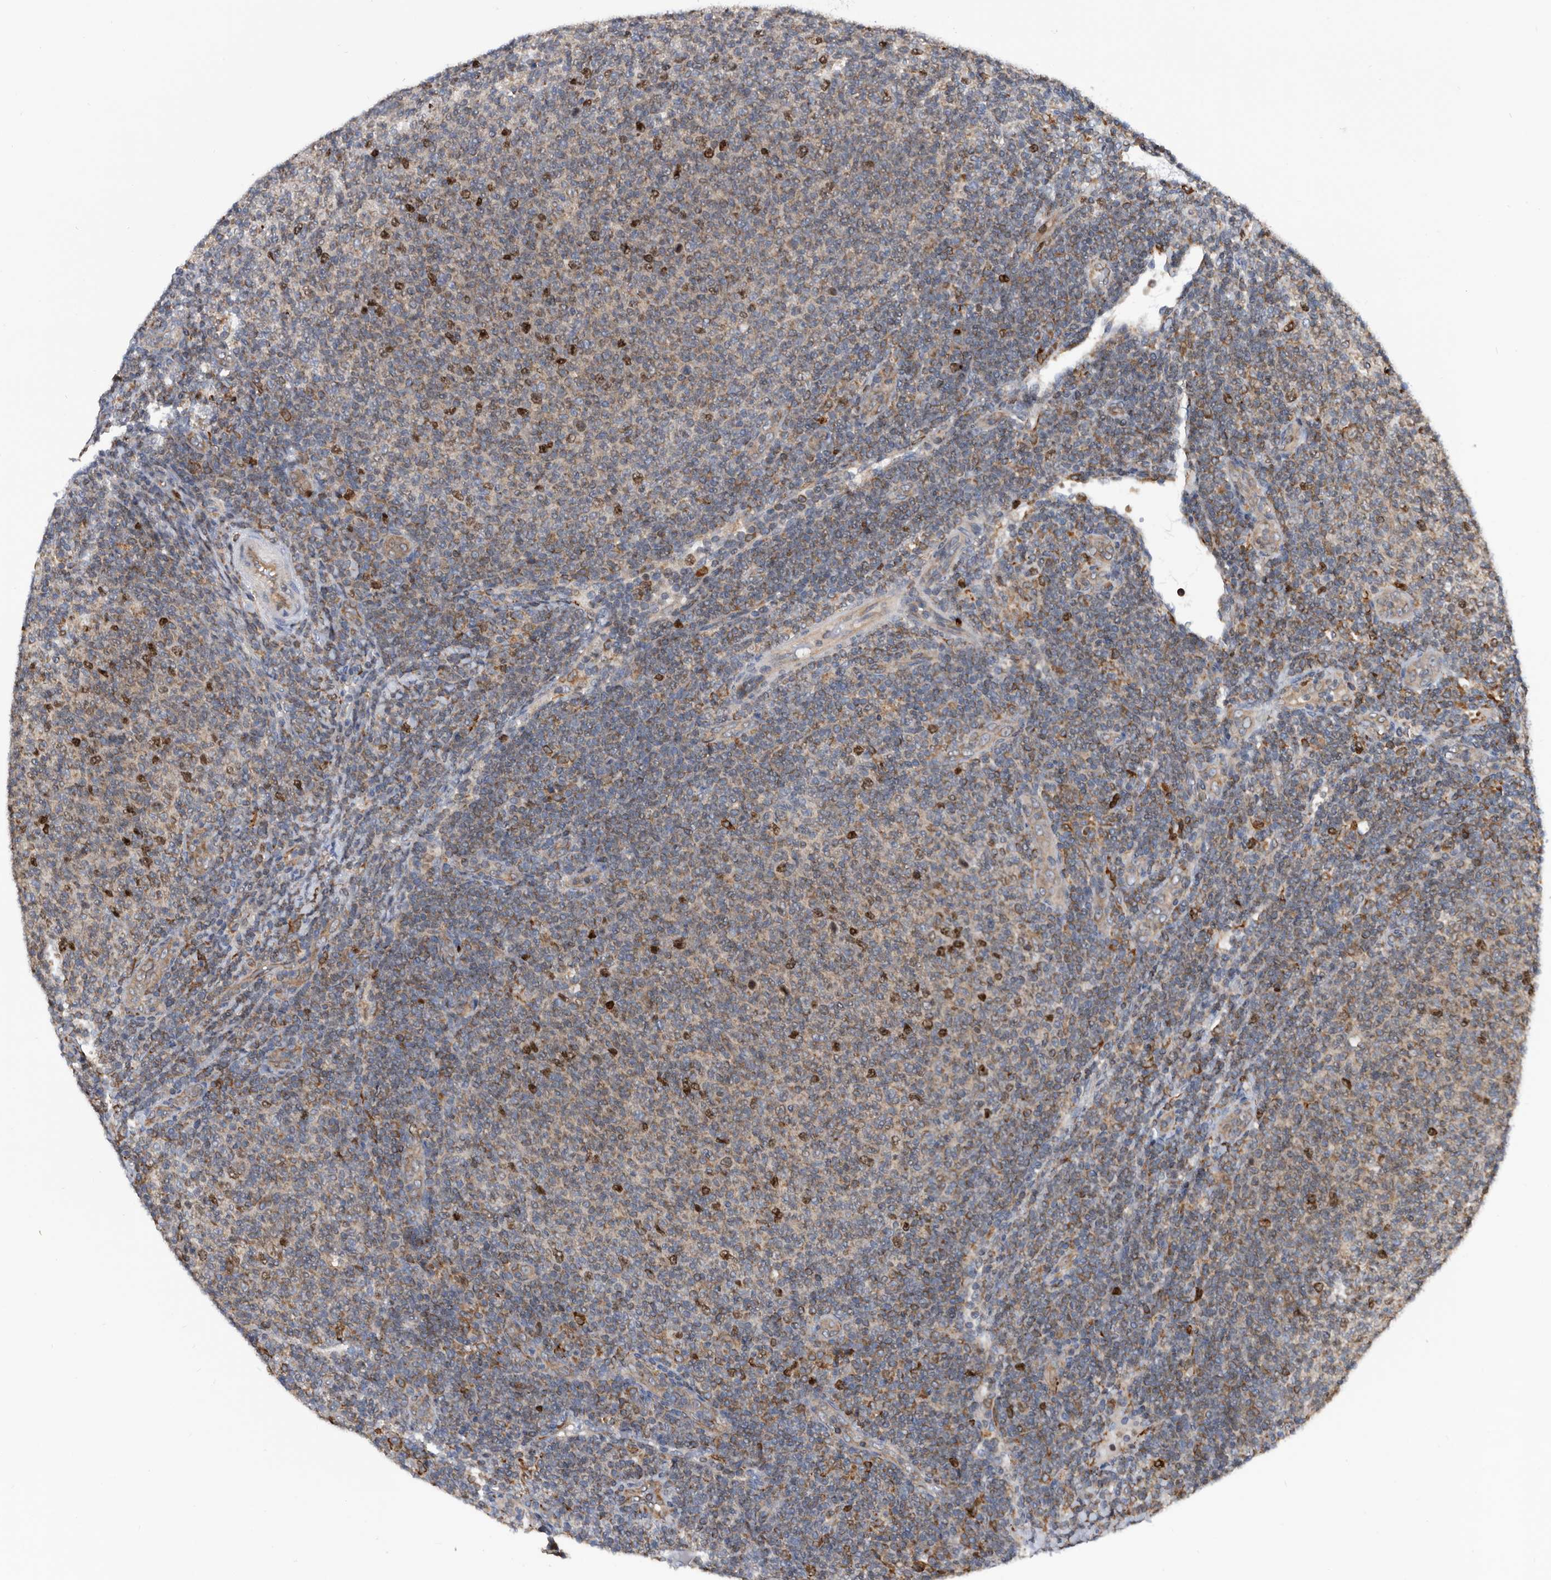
{"staining": {"intensity": "strong", "quantity": "<25%", "location": "nuclear"}, "tissue": "lymphoma", "cell_type": "Tumor cells", "image_type": "cancer", "snomed": [{"axis": "morphology", "description": "Malignant lymphoma, non-Hodgkin's type, Low grade"}, {"axis": "topography", "description": "Lymph node"}], "caption": "This is a micrograph of IHC staining of lymphoma, which shows strong staining in the nuclear of tumor cells.", "gene": "ATAD2", "patient": {"sex": "male", "age": 66}}